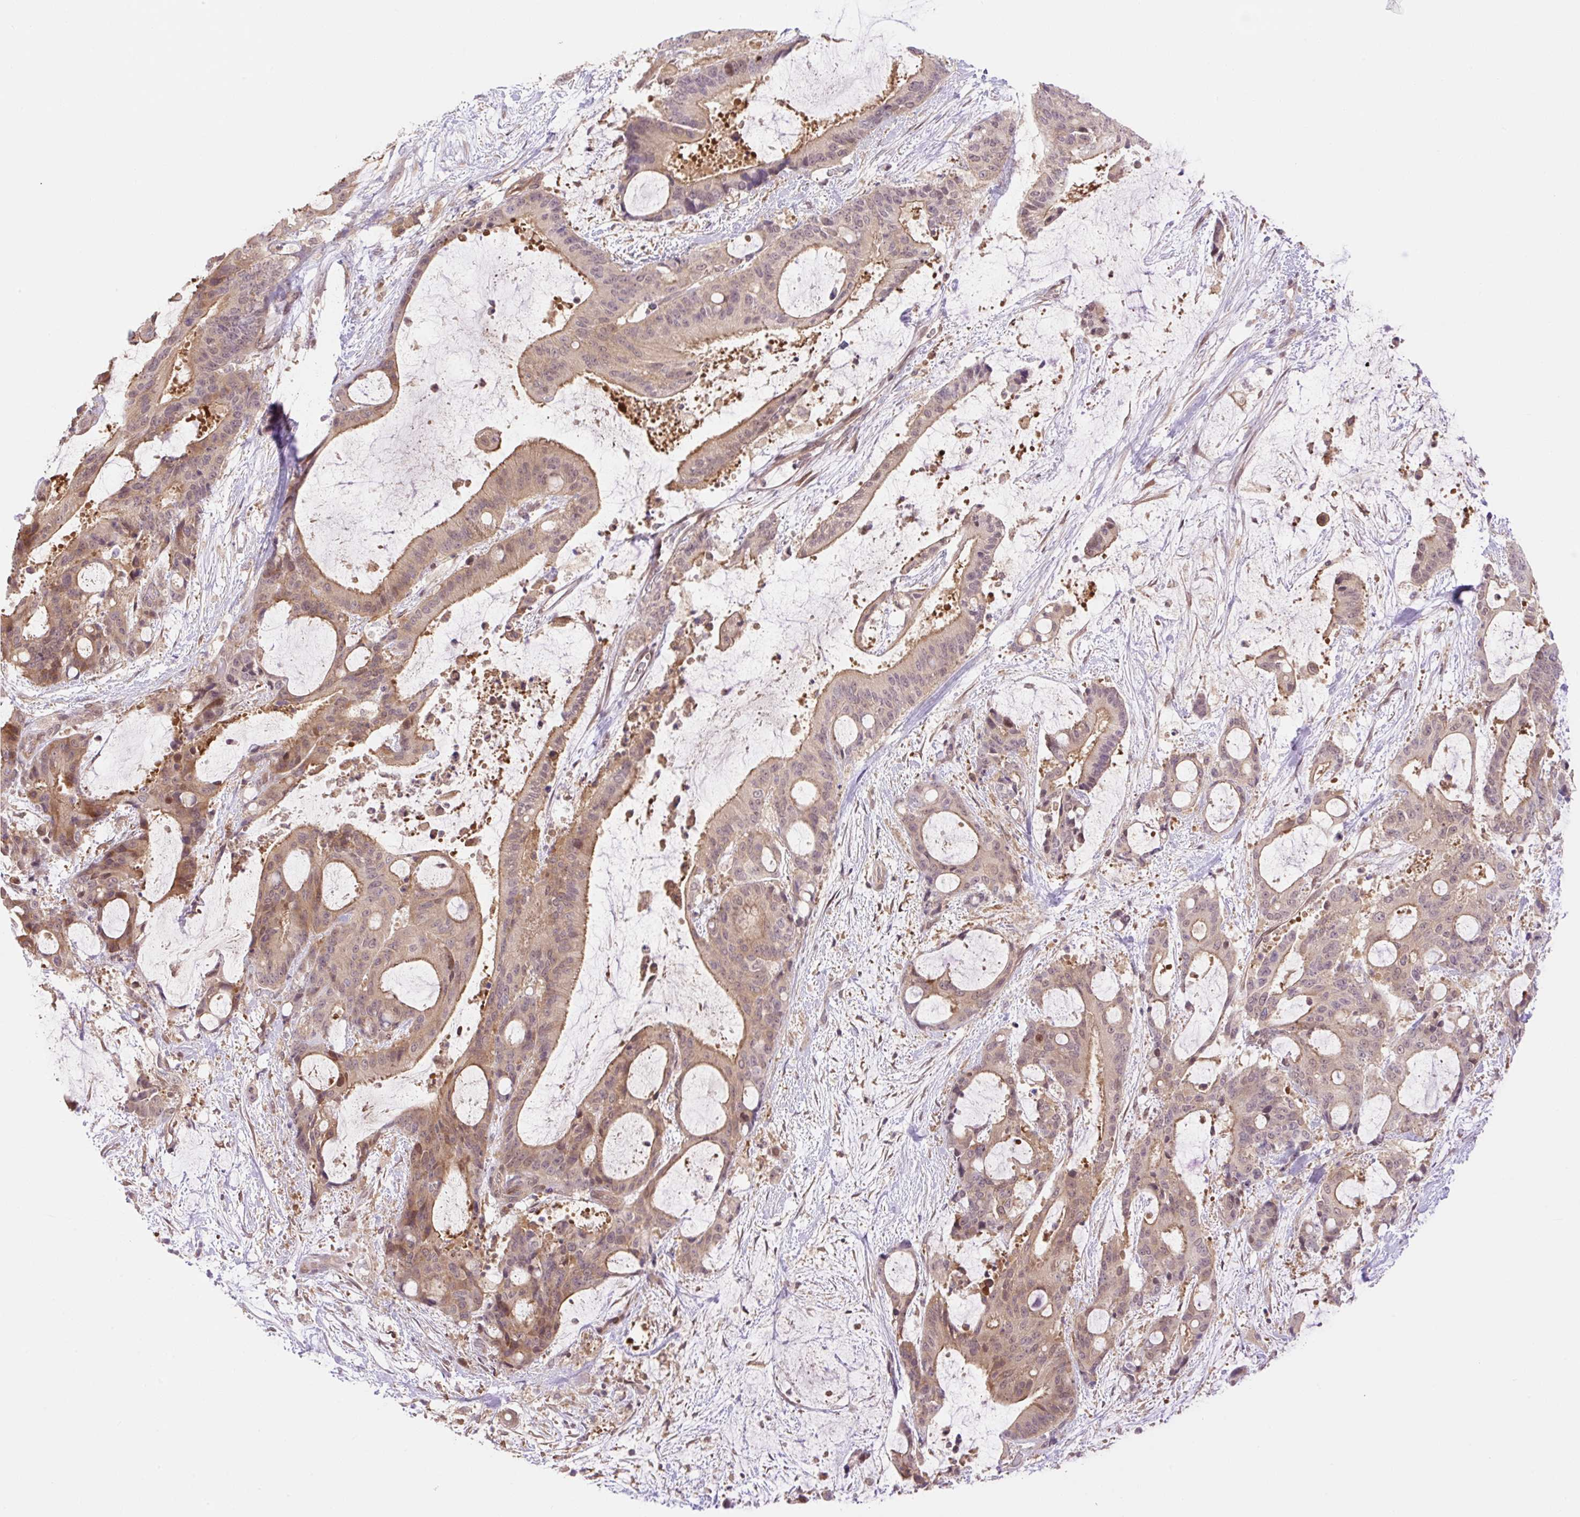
{"staining": {"intensity": "weak", "quantity": ">75%", "location": "cytoplasmic/membranous,nuclear"}, "tissue": "liver cancer", "cell_type": "Tumor cells", "image_type": "cancer", "snomed": [{"axis": "morphology", "description": "Normal tissue, NOS"}, {"axis": "morphology", "description": "Cholangiocarcinoma"}, {"axis": "topography", "description": "Liver"}, {"axis": "topography", "description": "Peripheral nerve tissue"}], "caption": "Immunohistochemistry image of human liver cholangiocarcinoma stained for a protein (brown), which displays low levels of weak cytoplasmic/membranous and nuclear expression in about >75% of tumor cells.", "gene": "VPS25", "patient": {"sex": "female", "age": 73}}